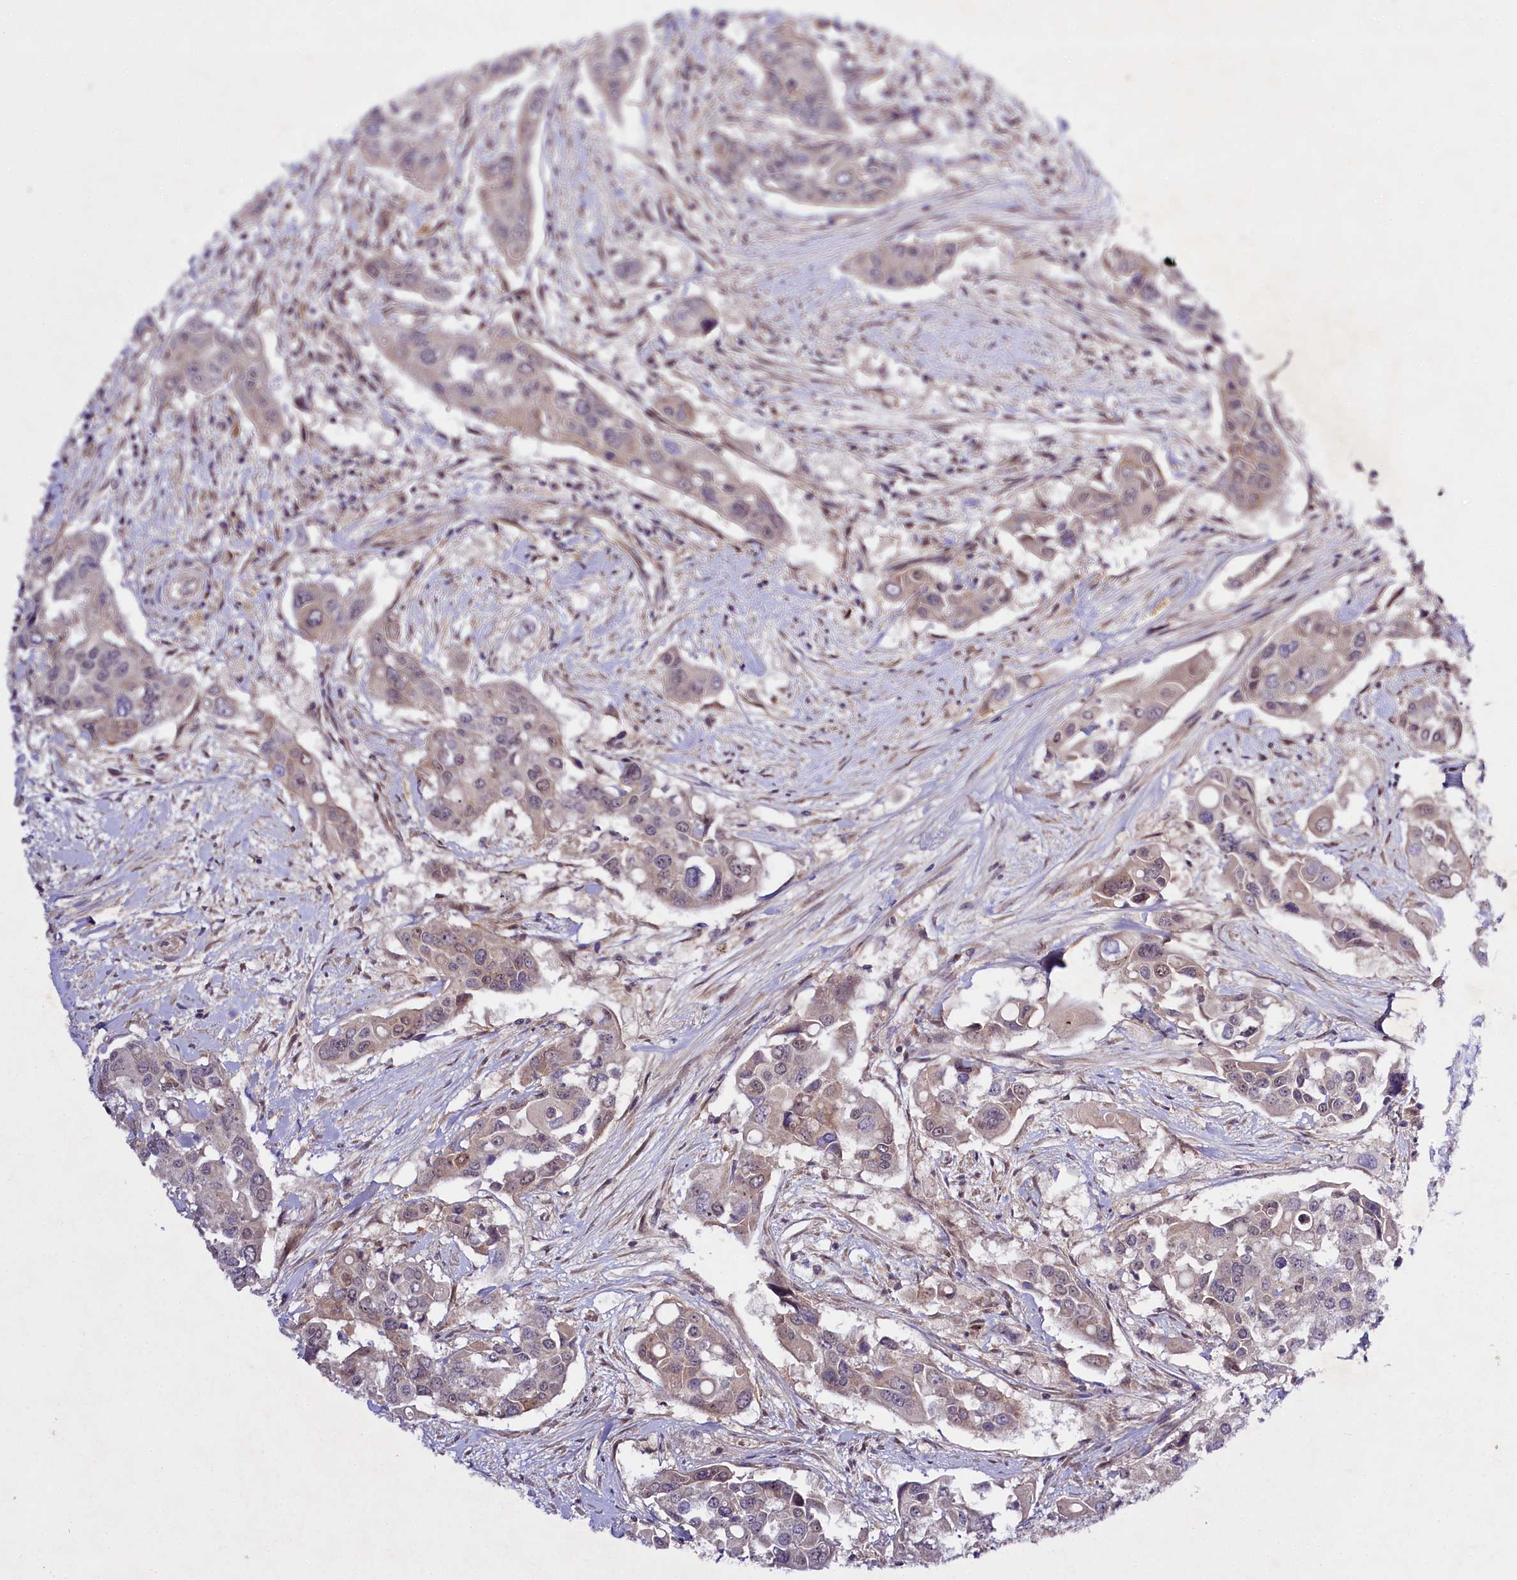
{"staining": {"intensity": "weak", "quantity": "<25%", "location": "cytoplasmic/membranous,nuclear"}, "tissue": "colorectal cancer", "cell_type": "Tumor cells", "image_type": "cancer", "snomed": [{"axis": "morphology", "description": "Adenocarcinoma, NOS"}, {"axis": "topography", "description": "Colon"}], "caption": "An immunohistochemistry micrograph of adenocarcinoma (colorectal) is shown. There is no staining in tumor cells of adenocarcinoma (colorectal). (DAB IHC with hematoxylin counter stain).", "gene": "PHLDB1", "patient": {"sex": "male", "age": 77}}